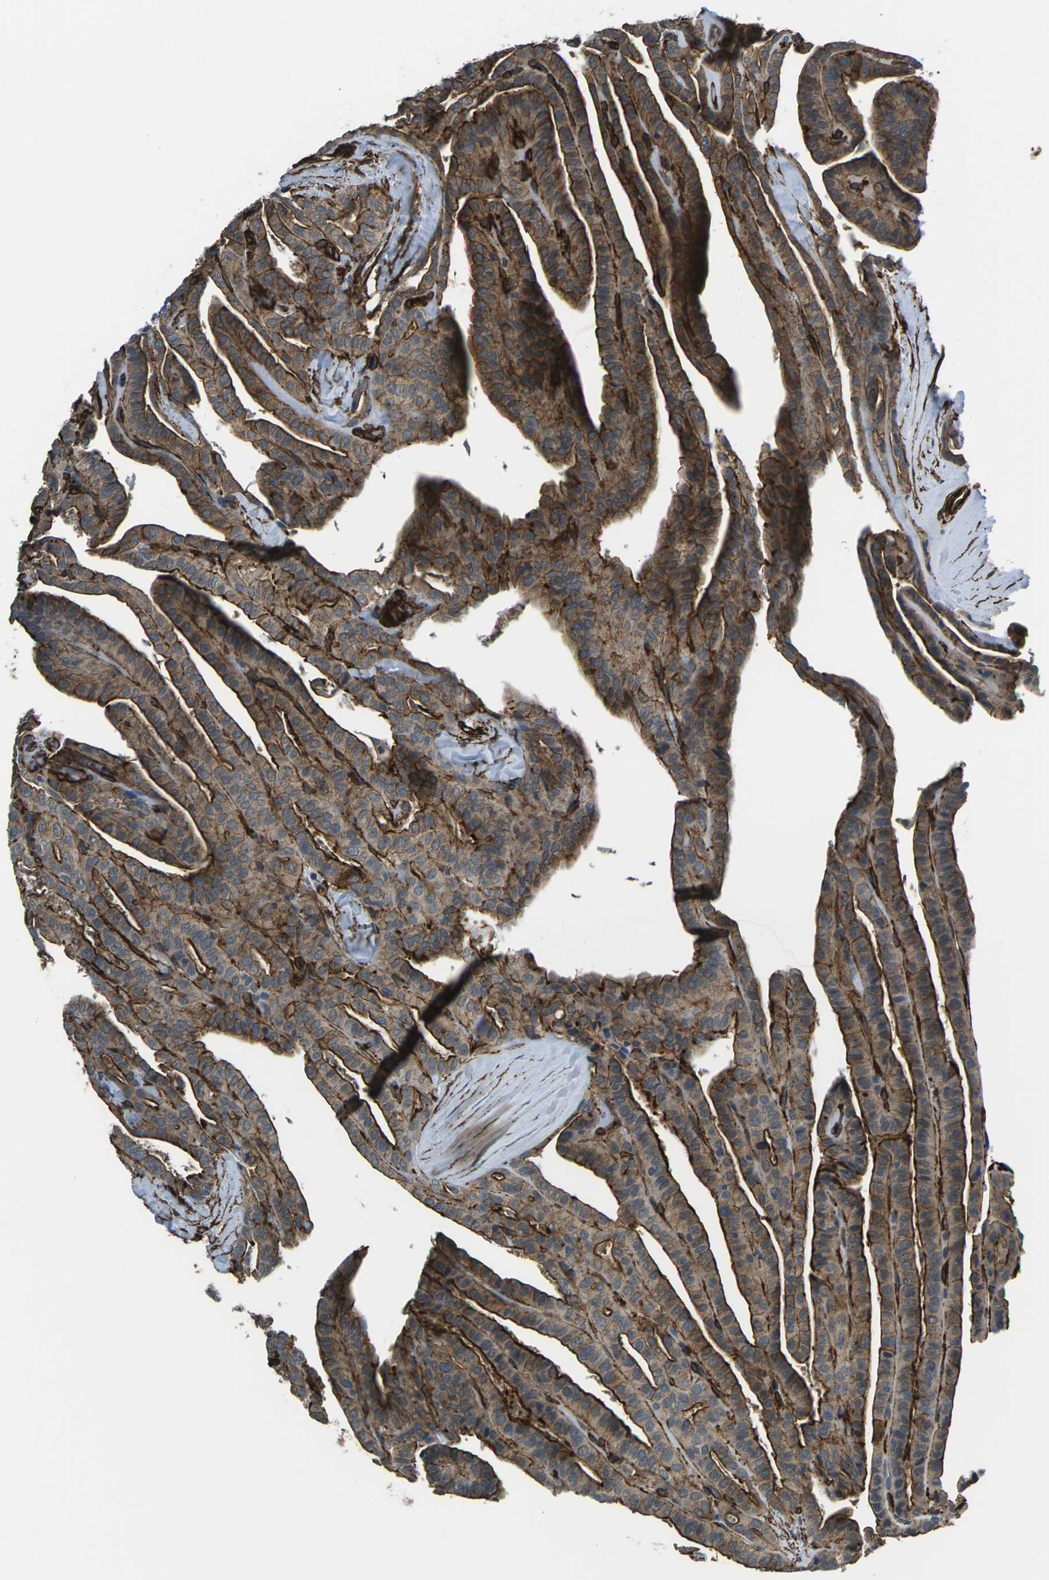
{"staining": {"intensity": "moderate", "quantity": ">75%", "location": "cytoplasmic/membranous"}, "tissue": "thyroid cancer", "cell_type": "Tumor cells", "image_type": "cancer", "snomed": [{"axis": "morphology", "description": "Papillary adenocarcinoma, NOS"}, {"axis": "topography", "description": "Thyroid gland"}], "caption": "Human thyroid cancer (papillary adenocarcinoma) stained with a protein marker exhibits moderate staining in tumor cells.", "gene": "GRAMD1C", "patient": {"sex": "male", "age": 77}}